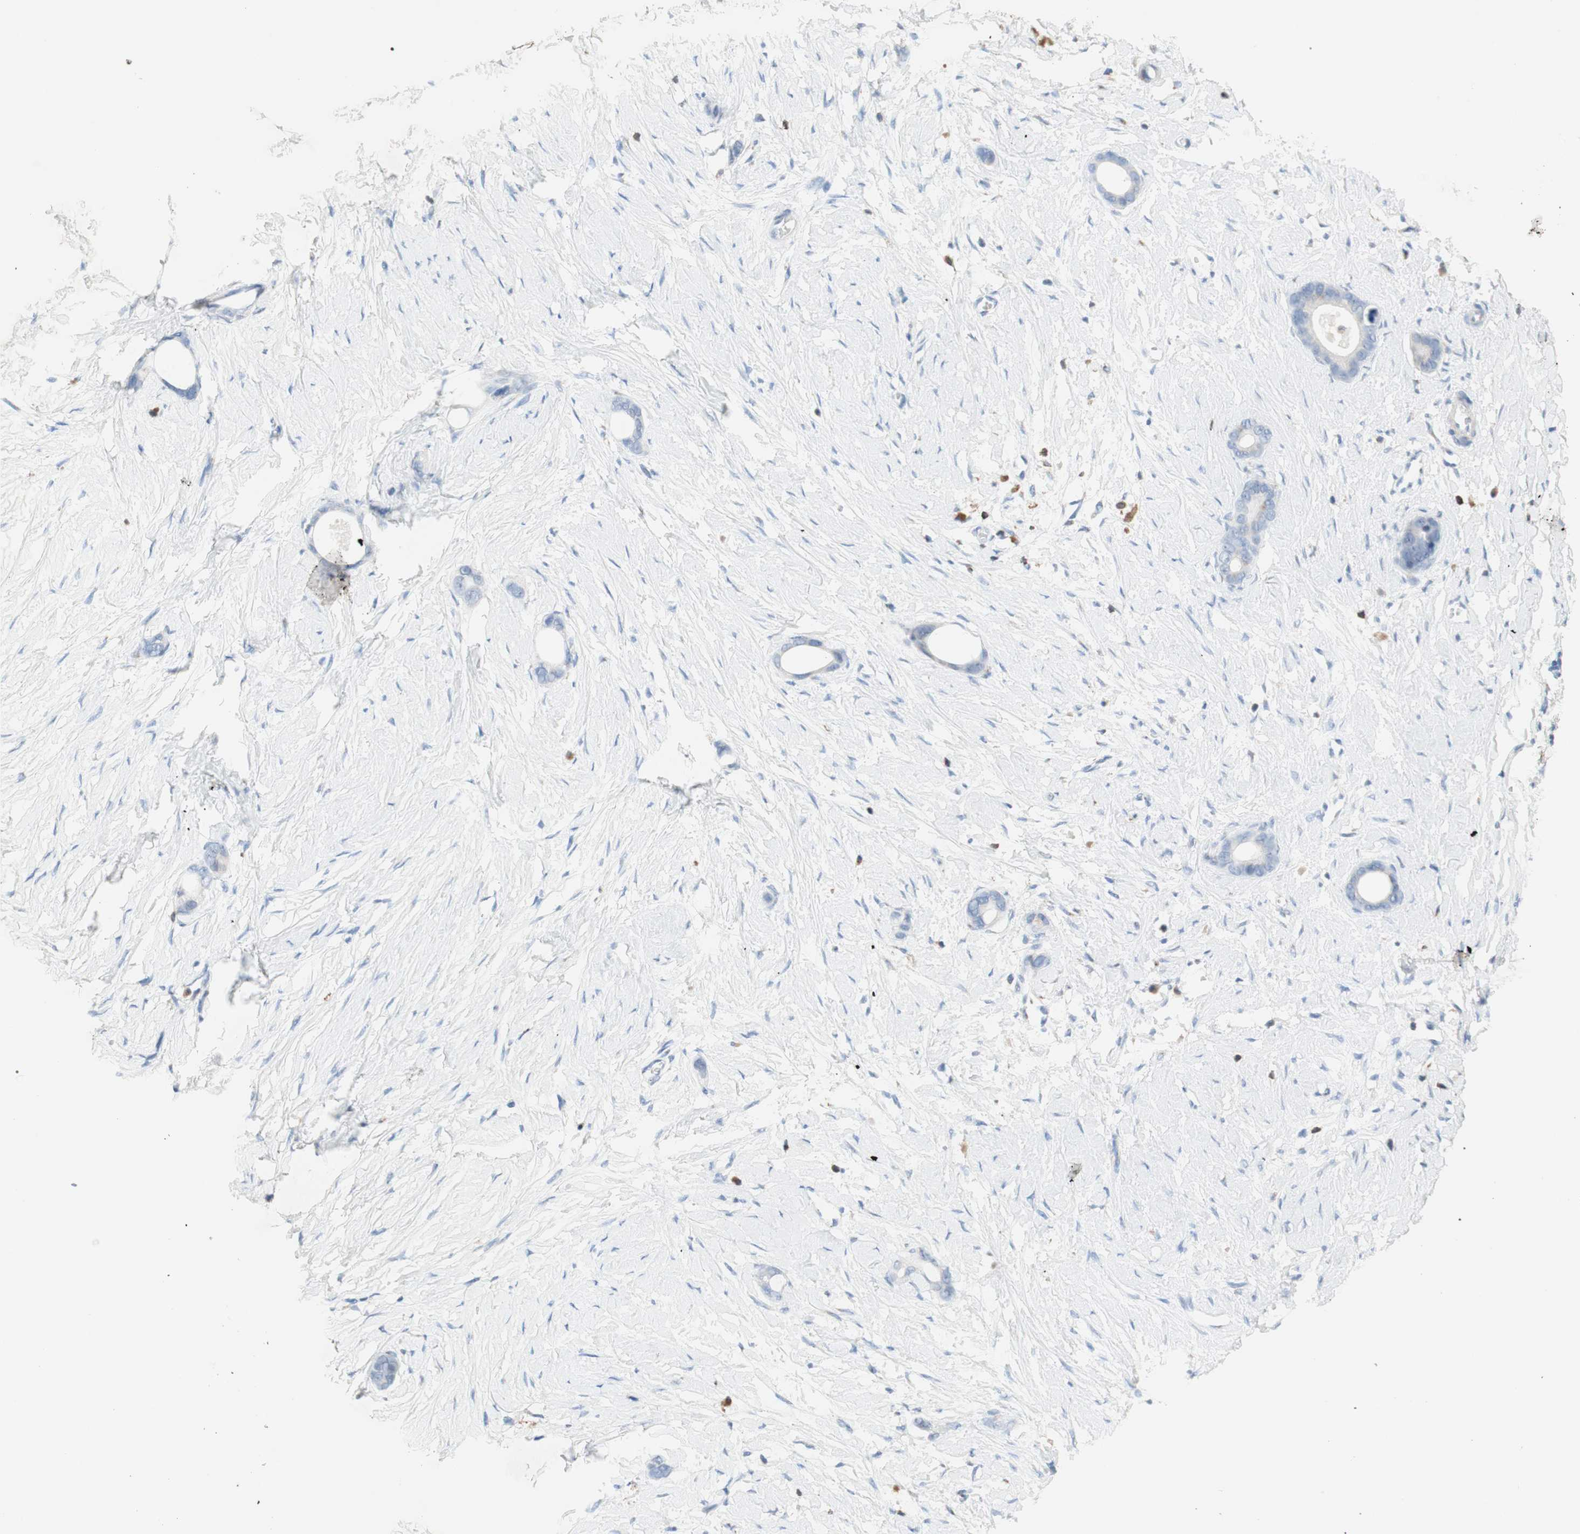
{"staining": {"intensity": "negative", "quantity": "none", "location": "none"}, "tissue": "stomach cancer", "cell_type": "Tumor cells", "image_type": "cancer", "snomed": [{"axis": "morphology", "description": "Adenocarcinoma, NOS"}, {"axis": "topography", "description": "Stomach"}], "caption": "Stomach cancer (adenocarcinoma) was stained to show a protein in brown. There is no significant positivity in tumor cells.", "gene": "SPINK6", "patient": {"sex": "female", "age": 75}}